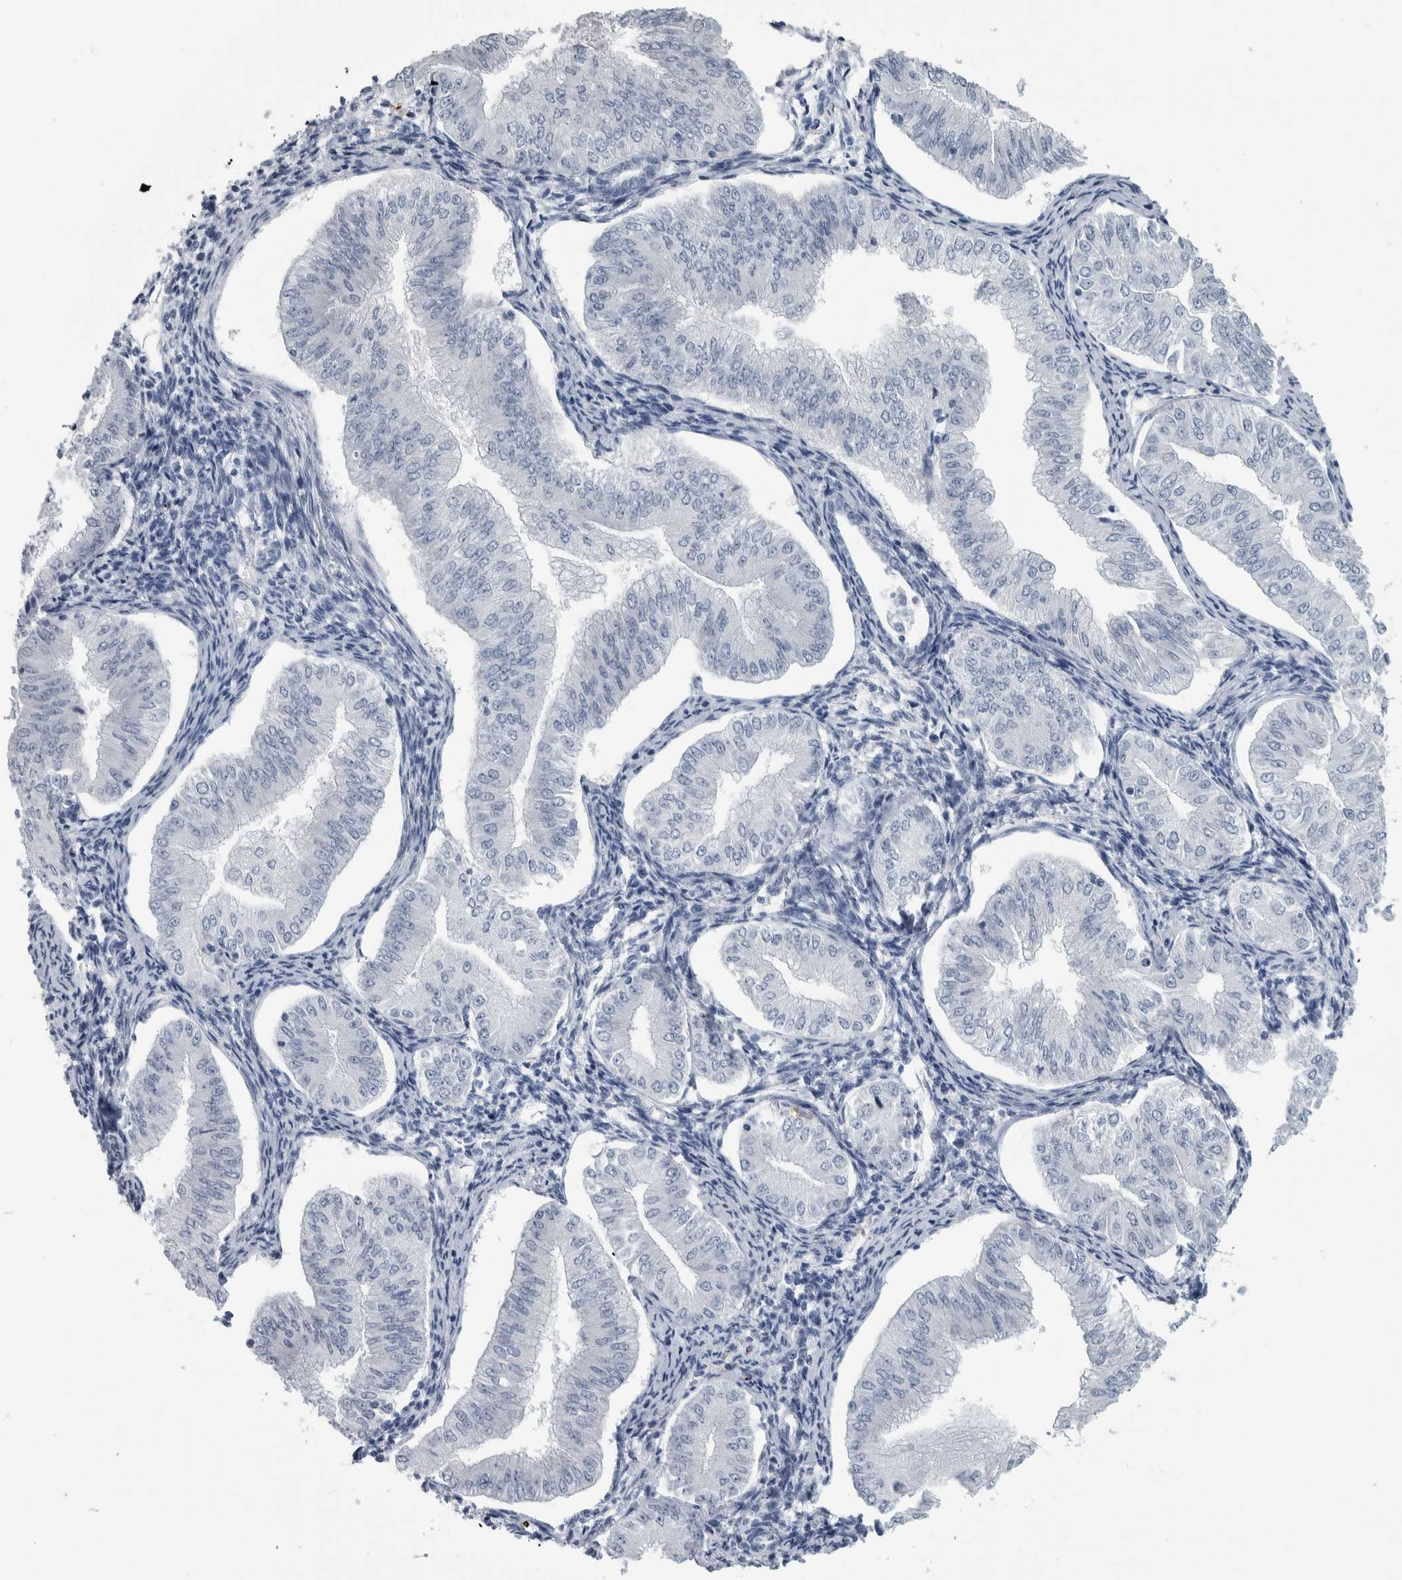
{"staining": {"intensity": "negative", "quantity": "none", "location": "none"}, "tissue": "endometrial cancer", "cell_type": "Tumor cells", "image_type": "cancer", "snomed": [{"axis": "morphology", "description": "Normal tissue, NOS"}, {"axis": "morphology", "description": "Adenocarcinoma, NOS"}, {"axis": "topography", "description": "Endometrium"}], "caption": "An immunohistochemistry (IHC) micrograph of endometrial cancer (adenocarcinoma) is shown. There is no staining in tumor cells of endometrial cancer (adenocarcinoma).", "gene": "CDH17", "patient": {"sex": "female", "age": 53}}